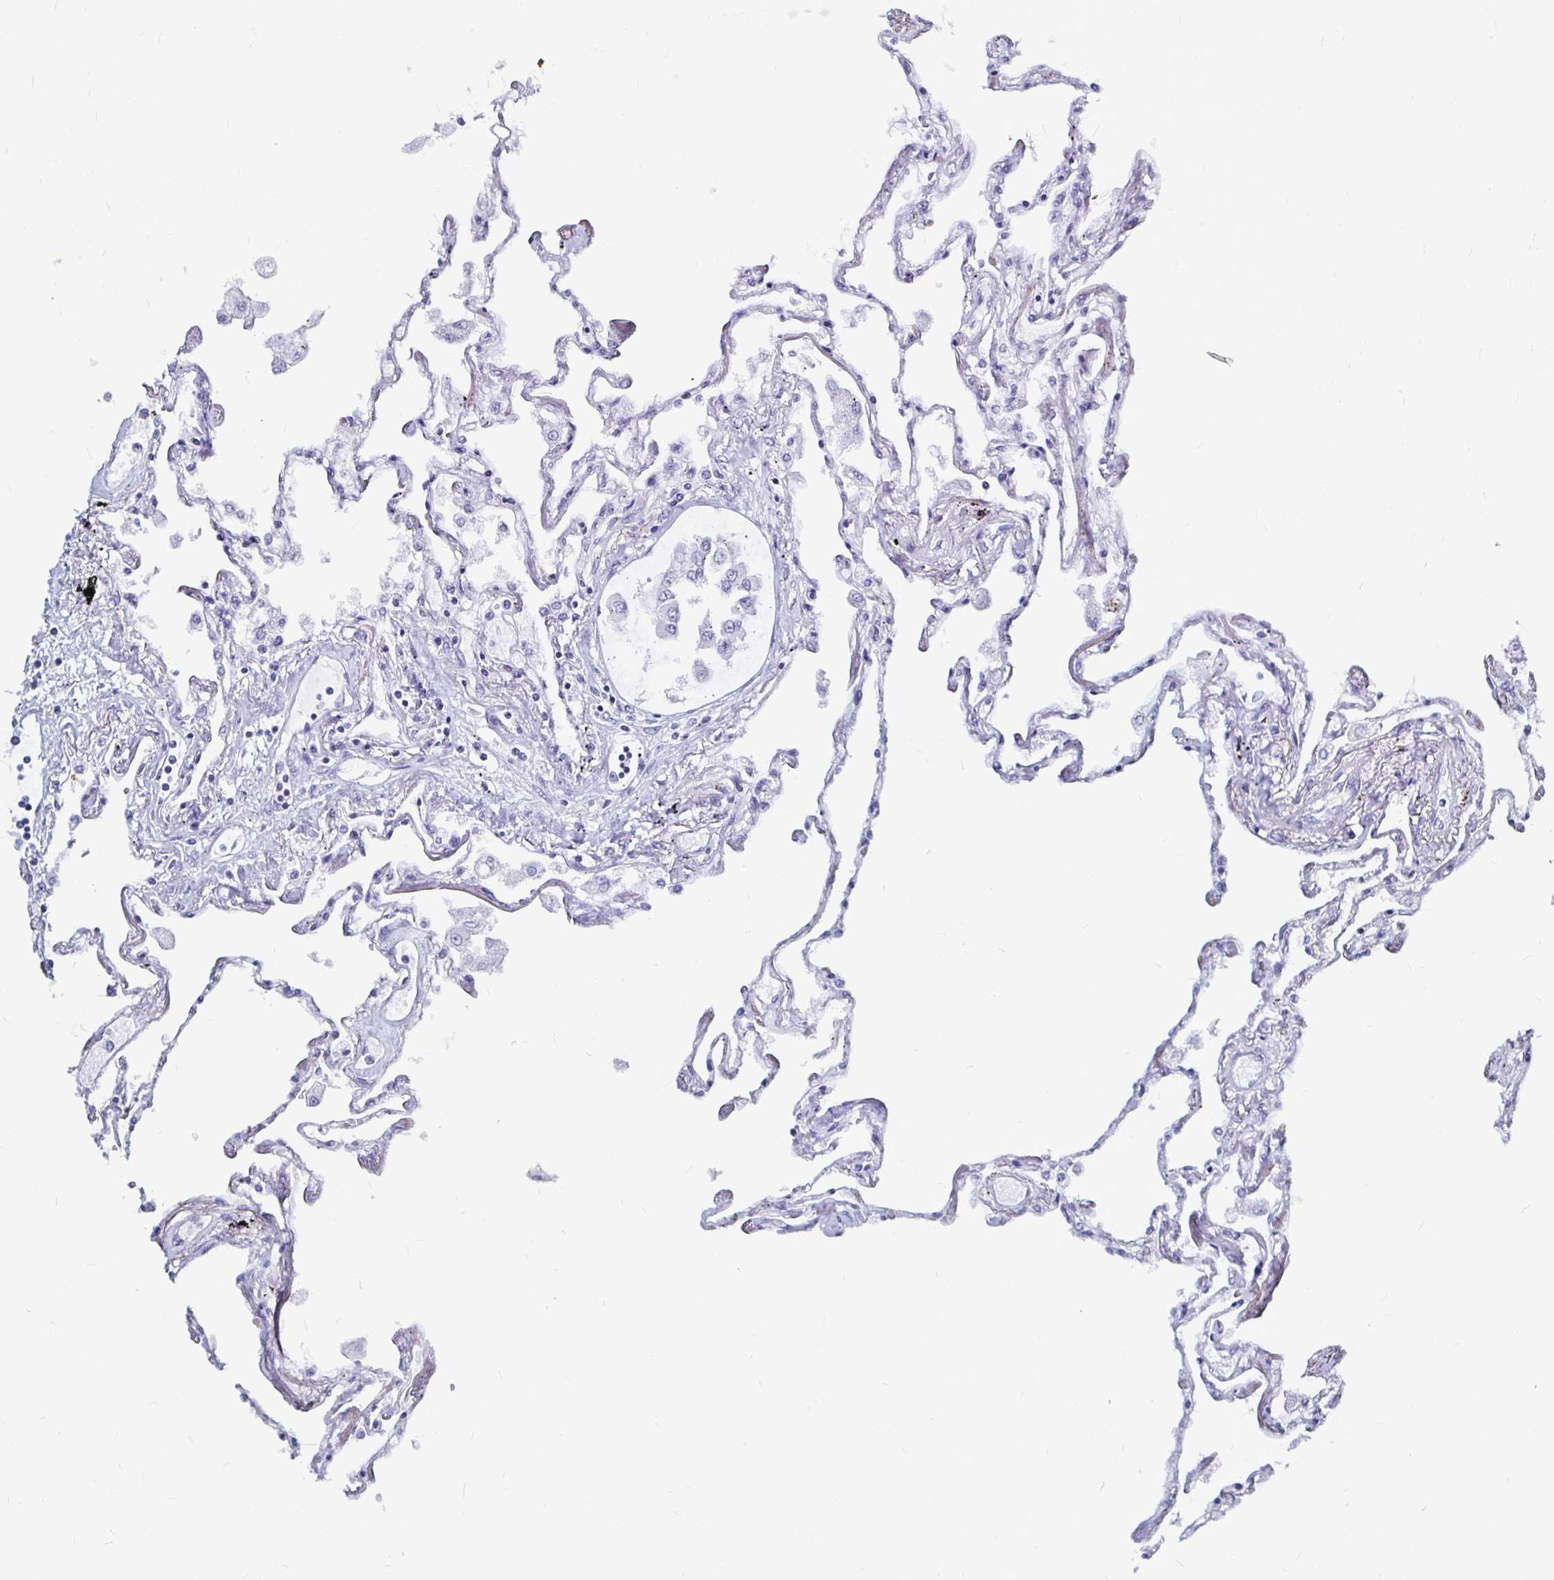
{"staining": {"intensity": "negative", "quantity": "none", "location": "none"}, "tissue": "lung", "cell_type": "Alveolar cells", "image_type": "normal", "snomed": [{"axis": "morphology", "description": "Normal tissue, NOS"}, {"axis": "morphology", "description": "Adenocarcinoma, NOS"}, {"axis": "topography", "description": "Cartilage tissue"}, {"axis": "topography", "description": "Lung"}], "caption": "This is an IHC photomicrograph of normal human lung. There is no expression in alveolar cells.", "gene": "LUZP4", "patient": {"sex": "female", "age": 67}}